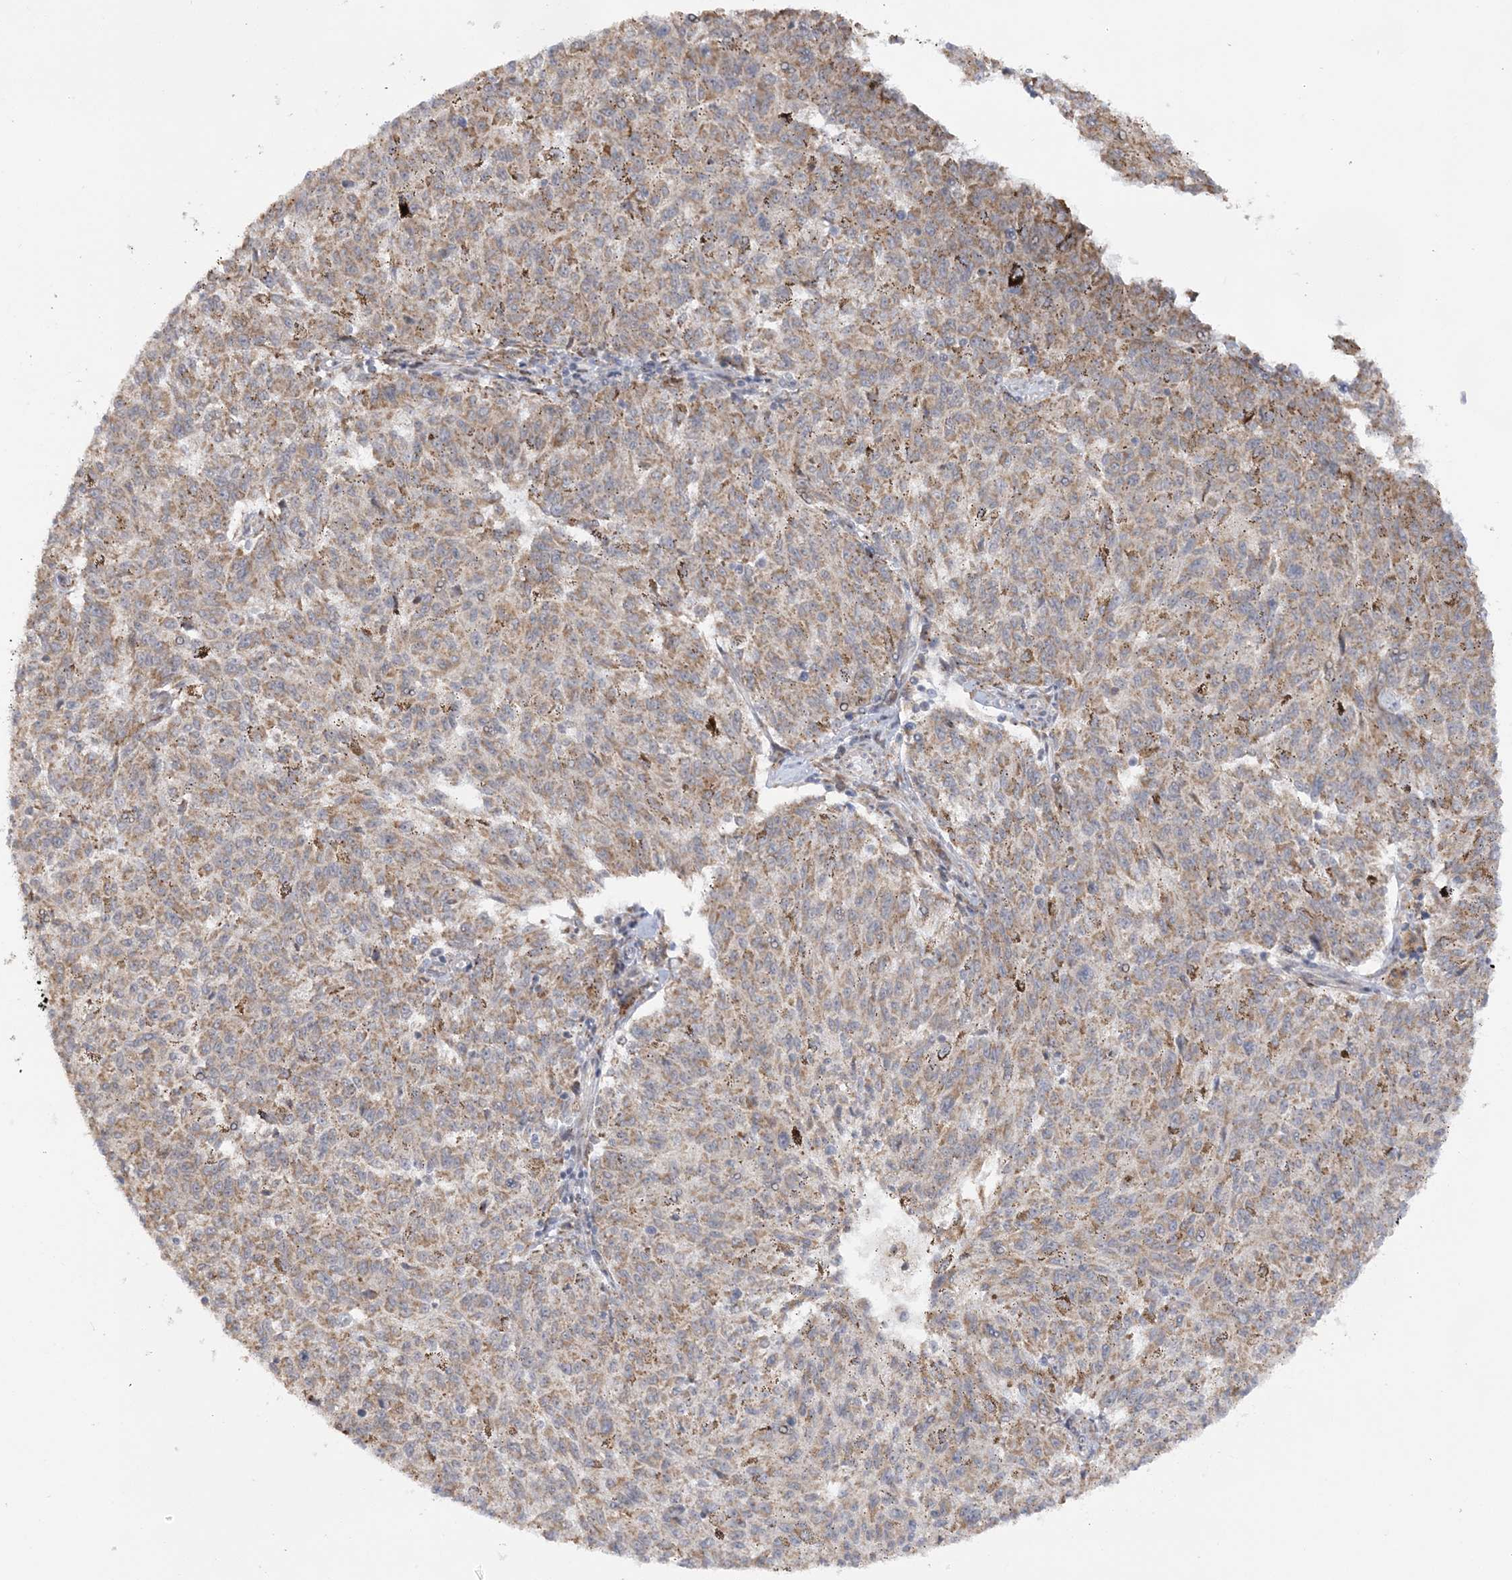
{"staining": {"intensity": "weak", "quantity": ">75%", "location": "cytoplasmic/membranous"}, "tissue": "melanoma", "cell_type": "Tumor cells", "image_type": "cancer", "snomed": [{"axis": "morphology", "description": "Malignant melanoma, NOS"}, {"axis": "topography", "description": "Skin"}], "caption": "Approximately >75% of tumor cells in melanoma exhibit weak cytoplasmic/membranous protein staining as visualized by brown immunohistochemical staining.", "gene": "MRPL47", "patient": {"sex": "female", "age": 72}}